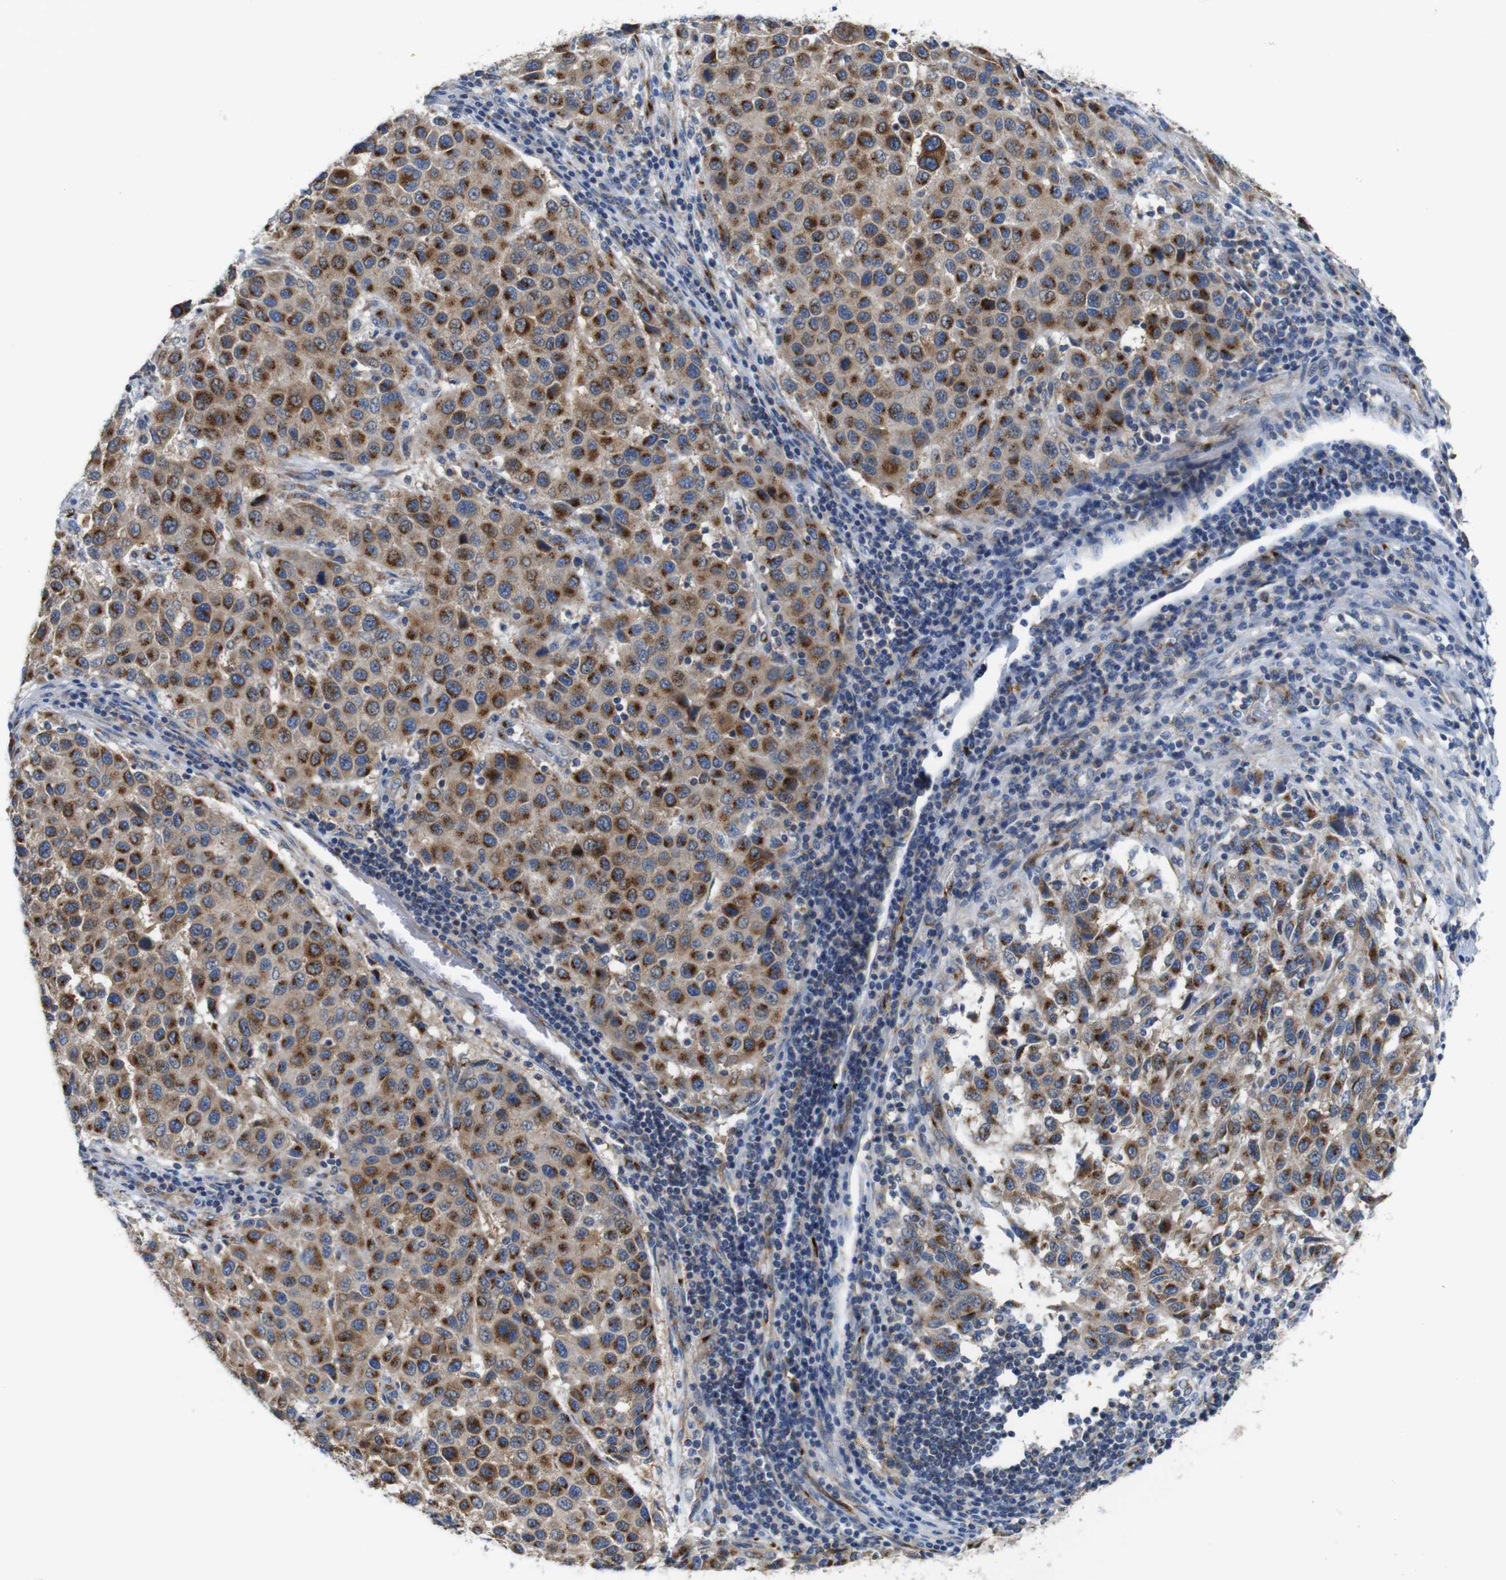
{"staining": {"intensity": "strong", "quantity": ">75%", "location": "cytoplasmic/membranous"}, "tissue": "melanoma", "cell_type": "Tumor cells", "image_type": "cancer", "snomed": [{"axis": "morphology", "description": "Malignant melanoma, Metastatic site"}, {"axis": "topography", "description": "Lymph node"}], "caption": "This is an image of immunohistochemistry (IHC) staining of malignant melanoma (metastatic site), which shows strong staining in the cytoplasmic/membranous of tumor cells.", "gene": "EFCAB14", "patient": {"sex": "male", "age": 61}}